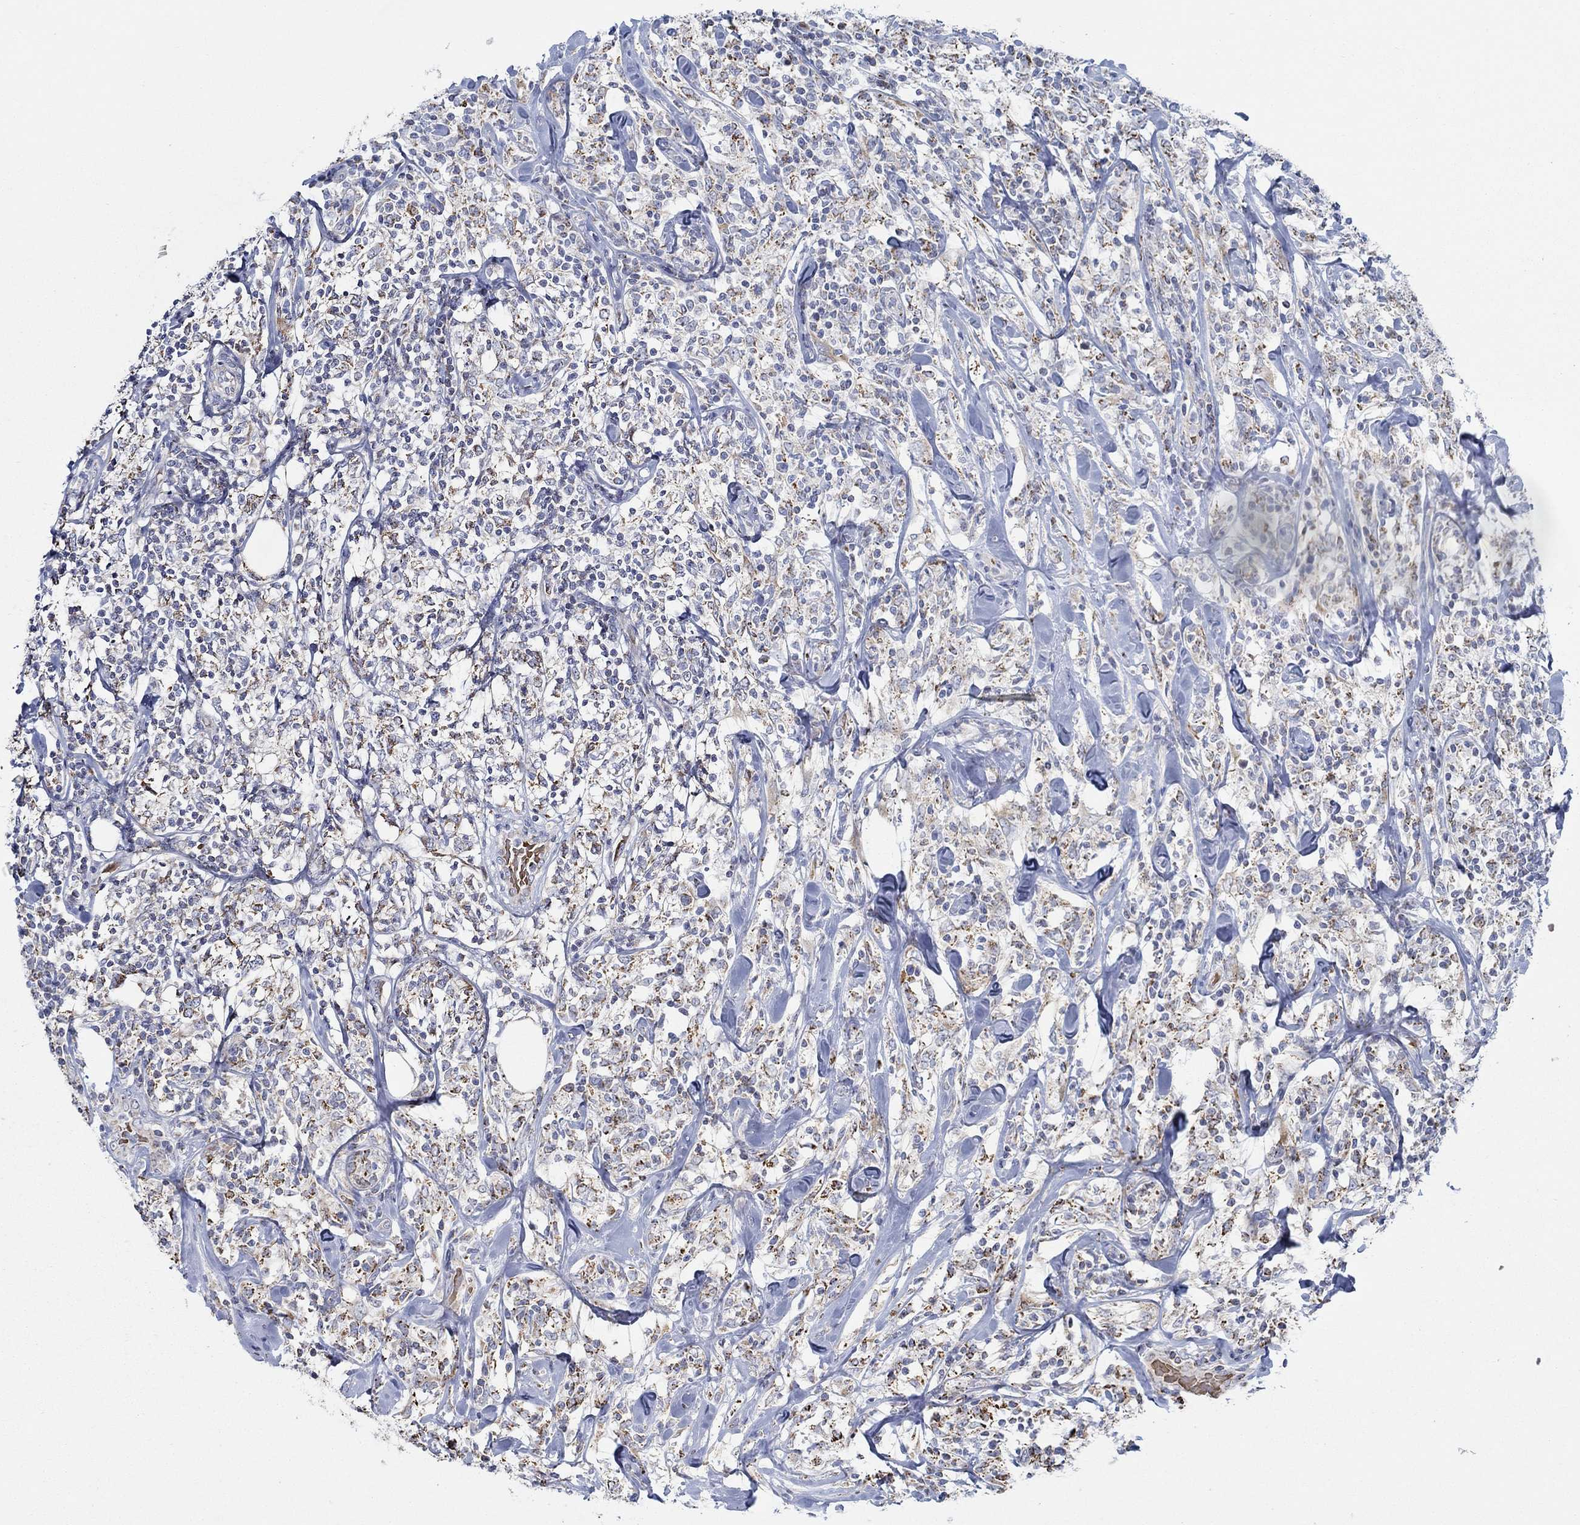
{"staining": {"intensity": "moderate", "quantity": "<25%", "location": "cytoplasmic/membranous"}, "tissue": "lymphoma", "cell_type": "Tumor cells", "image_type": "cancer", "snomed": [{"axis": "morphology", "description": "Malignant lymphoma, non-Hodgkin's type, High grade"}, {"axis": "topography", "description": "Lymph node"}], "caption": "Malignant lymphoma, non-Hodgkin's type (high-grade) was stained to show a protein in brown. There is low levels of moderate cytoplasmic/membranous expression in approximately <25% of tumor cells. The staining was performed using DAB, with brown indicating positive protein expression. Nuclei are stained blue with hematoxylin.", "gene": "GLOD5", "patient": {"sex": "female", "age": 84}}